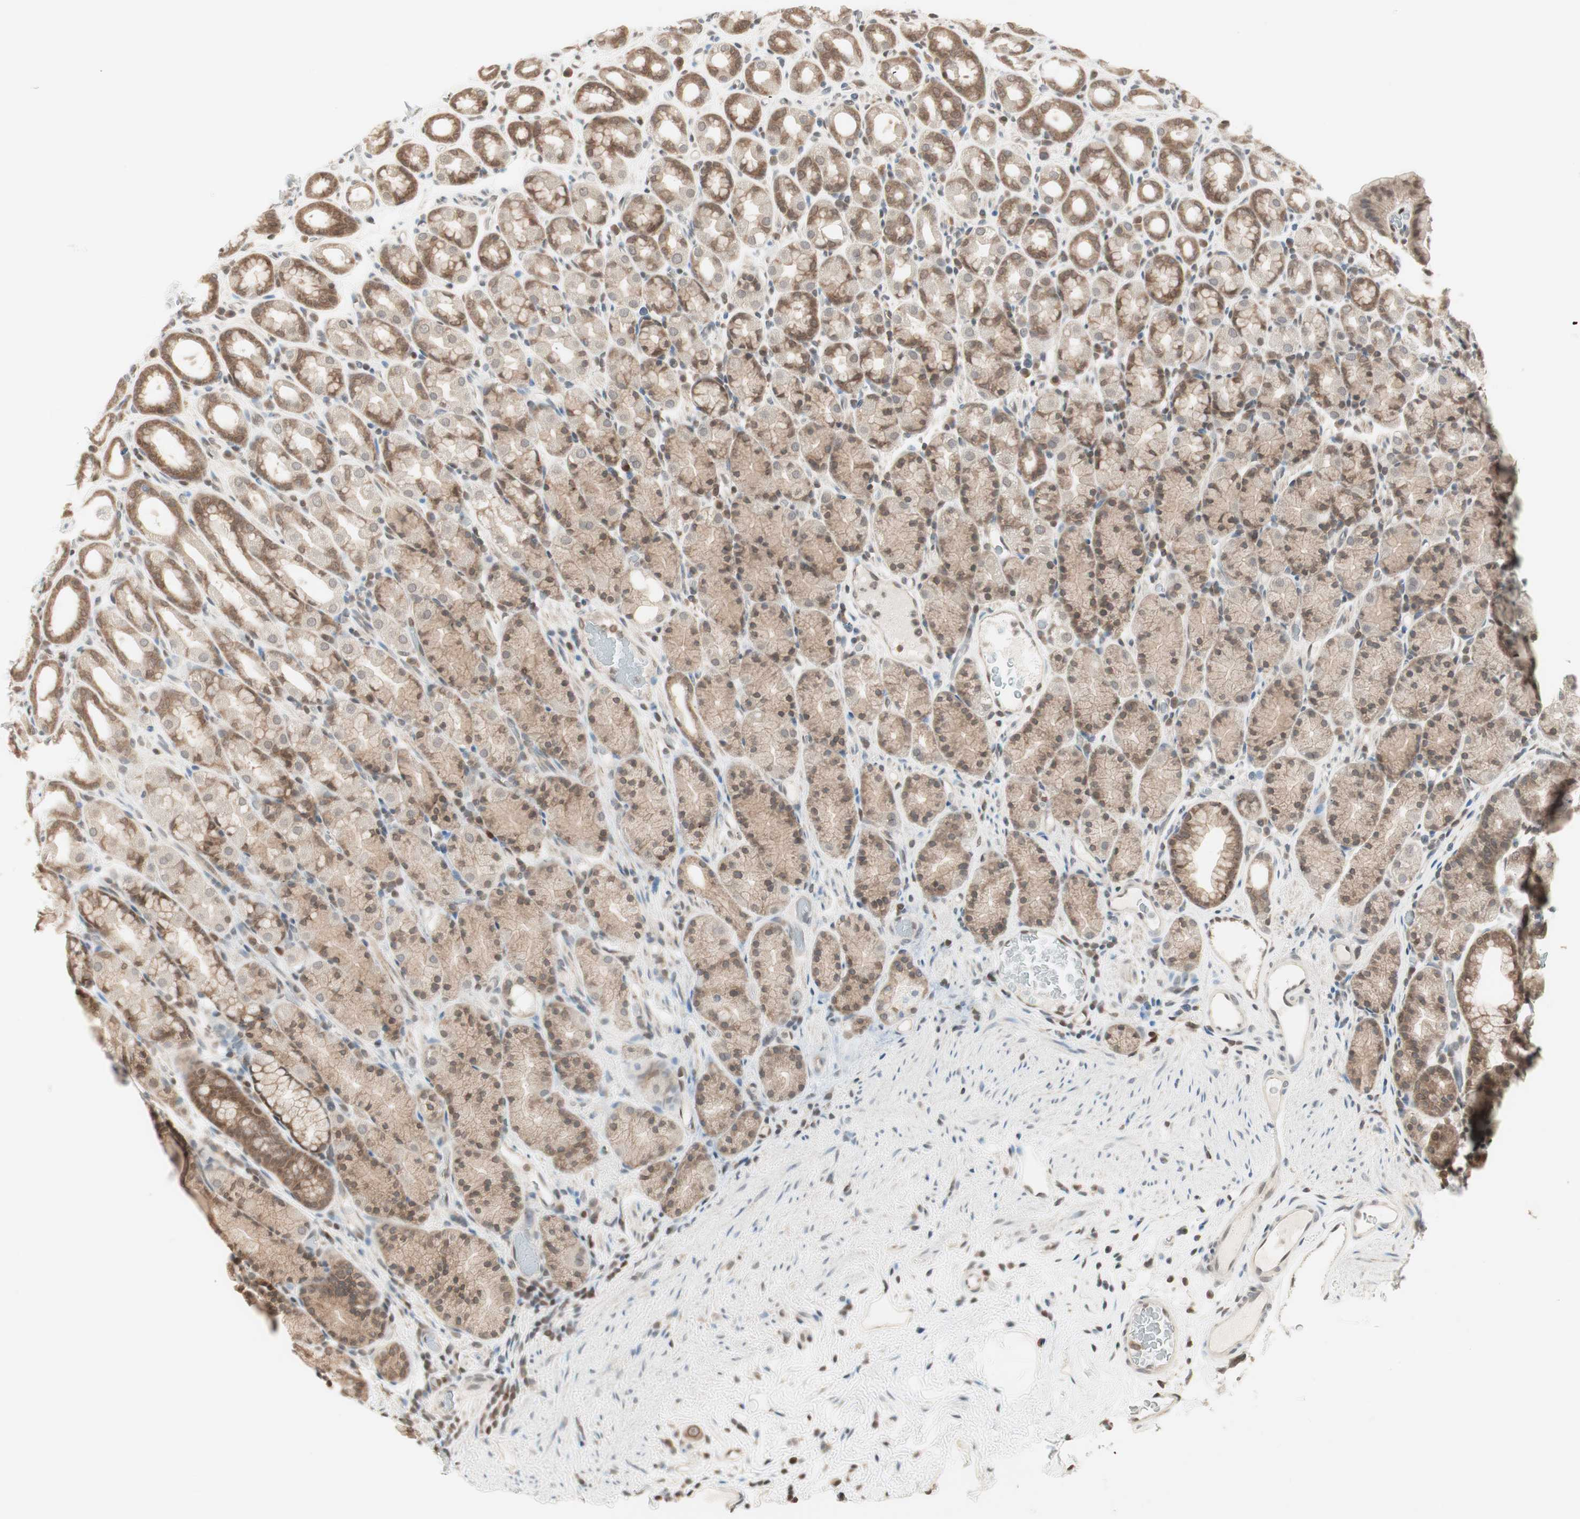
{"staining": {"intensity": "moderate", "quantity": "25%-75%", "location": "cytoplasmic/membranous,nuclear"}, "tissue": "stomach", "cell_type": "Glandular cells", "image_type": "normal", "snomed": [{"axis": "morphology", "description": "Normal tissue, NOS"}, {"axis": "topography", "description": "Stomach, upper"}], "caption": "Immunohistochemical staining of unremarkable stomach exhibits moderate cytoplasmic/membranous,nuclear protein expression in about 25%-75% of glandular cells.", "gene": "UBE2I", "patient": {"sex": "male", "age": 68}}